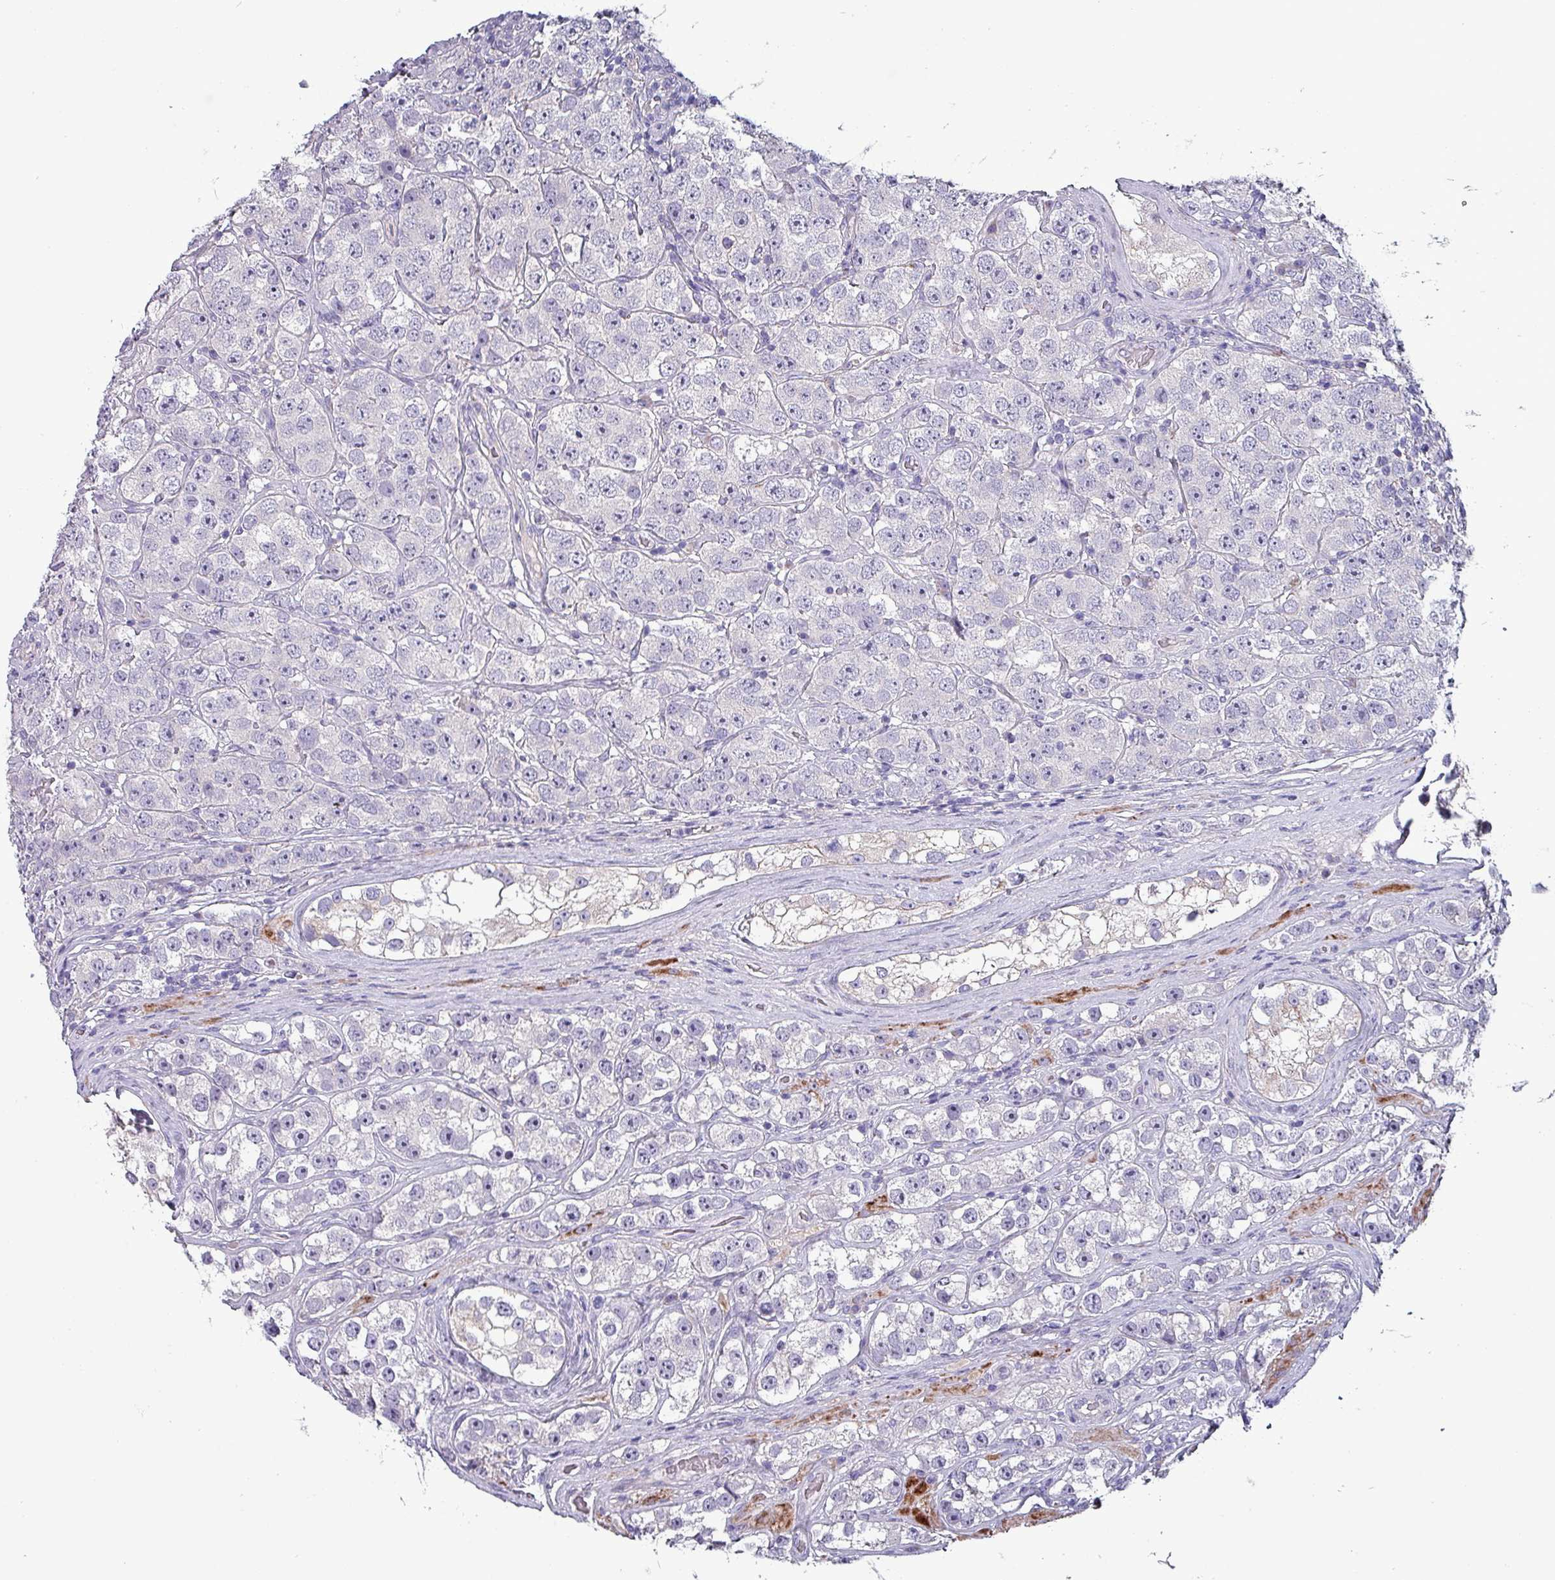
{"staining": {"intensity": "negative", "quantity": "none", "location": "none"}, "tissue": "testis cancer", "cell_type": "Tumor cells", "image_type": "cancer", "snomed": [{"axis": "morphology", "description": "Seminoma, NOS"}, {"axis": "topography", "description": "Testis"}], "caption": "DAB (3,3'-diaminobenzidine) immunohistochemical staining of testis cancer reveals no significant positivity in tumor cells.", "gene": "HSD3B7", "patient": {"sex": "male", "age": 28}}